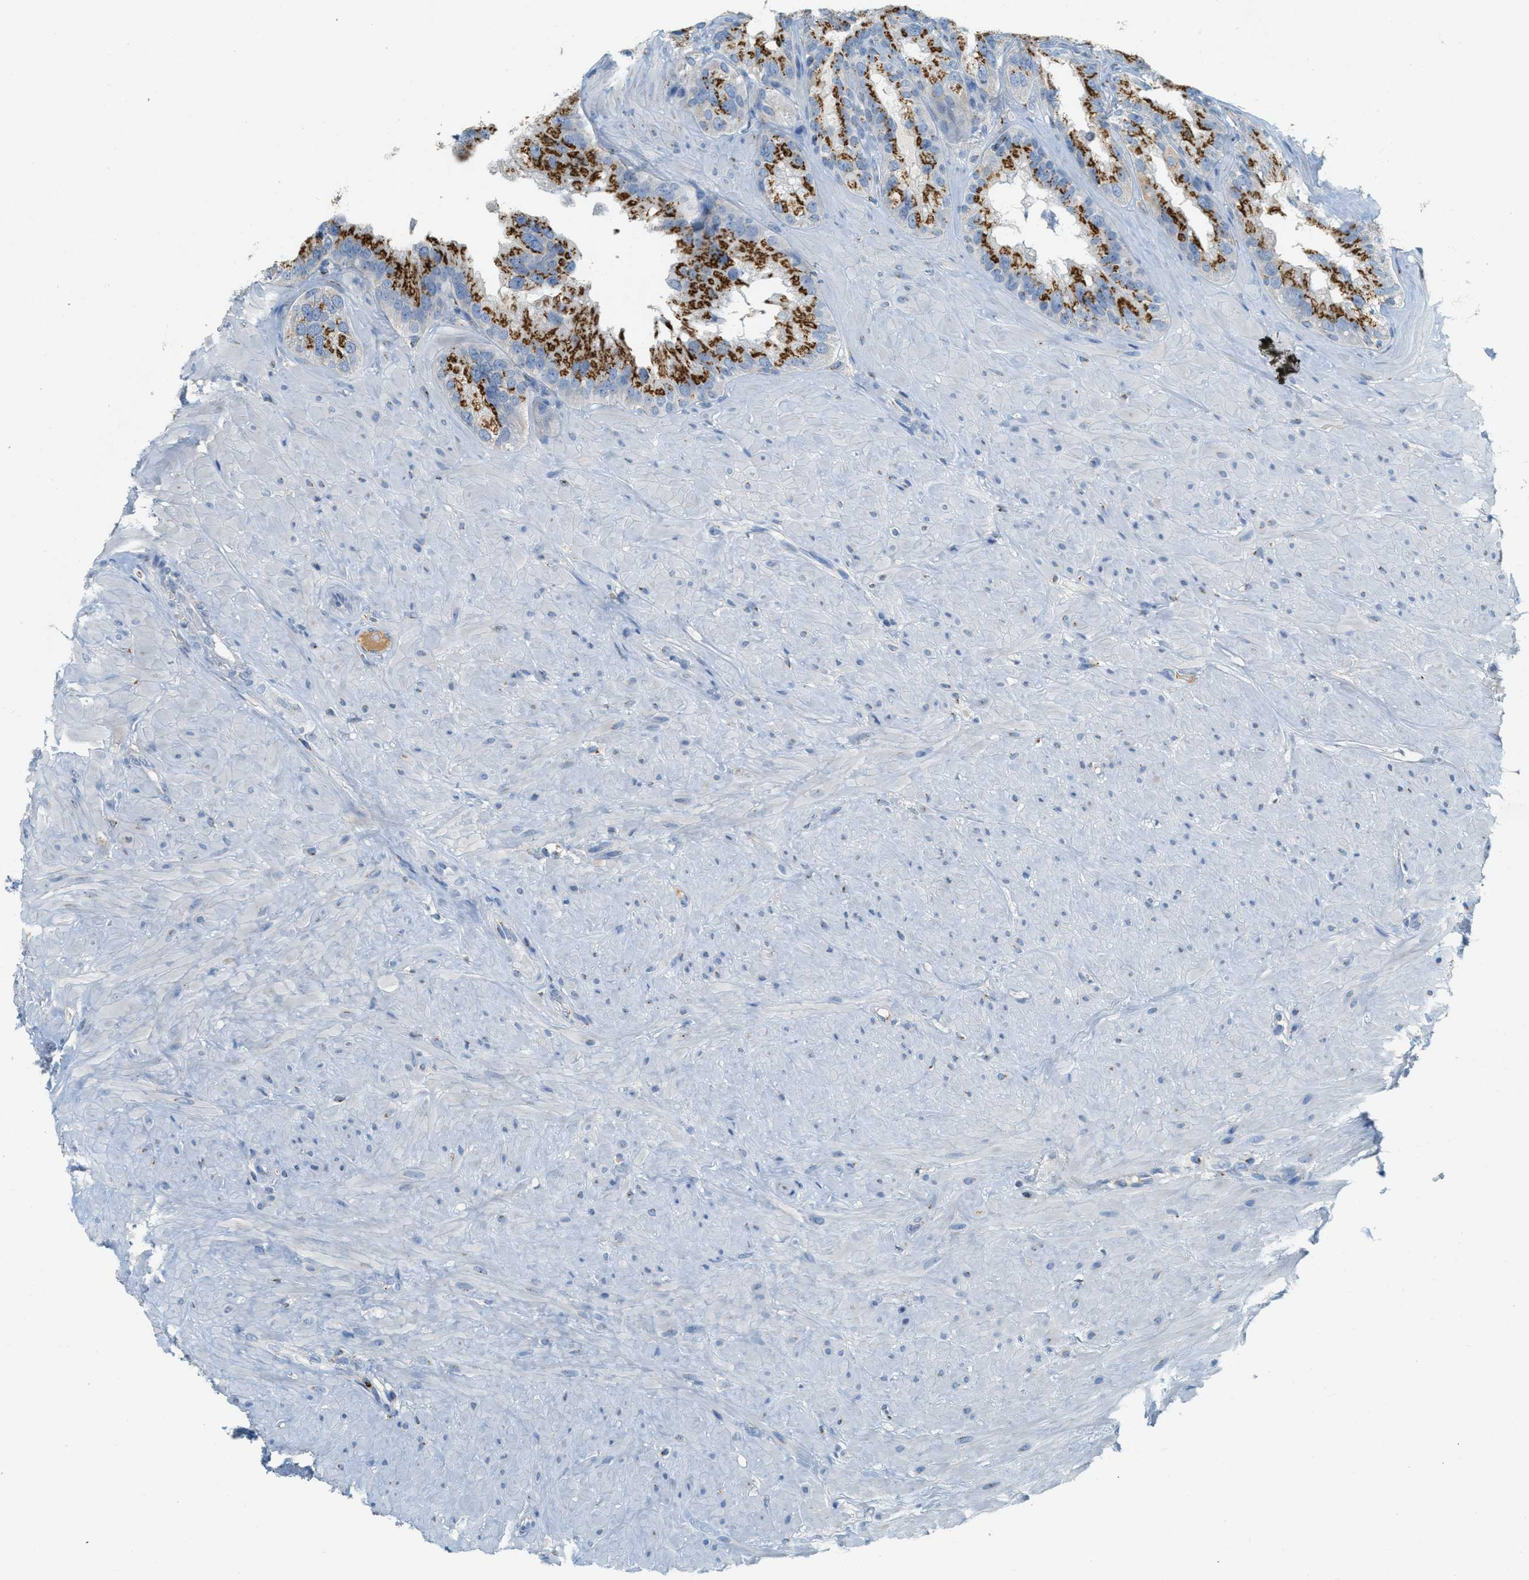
{"staining": {"intensity": "strong", "quantity": ">75%", "location": "cytoplasmic/membranous"}, "tissue": "seminal vesicle", "cell_type": "Glandular cells", "image_type": "normal", "snomed": [{"axis": "morphology", "description": "Normal tissue, NOS"}, {"axis": "topography", "description": "Seminal veicle"}], "caption": "Immunohistochemistry (IHC) of normal human seminal vesicle displays high levels of strong cytoplasmic/membranous staining in about >75% of glandular cells.", "gene": "ENTPD4", "patient": {"sex": "male", "age": 68}}